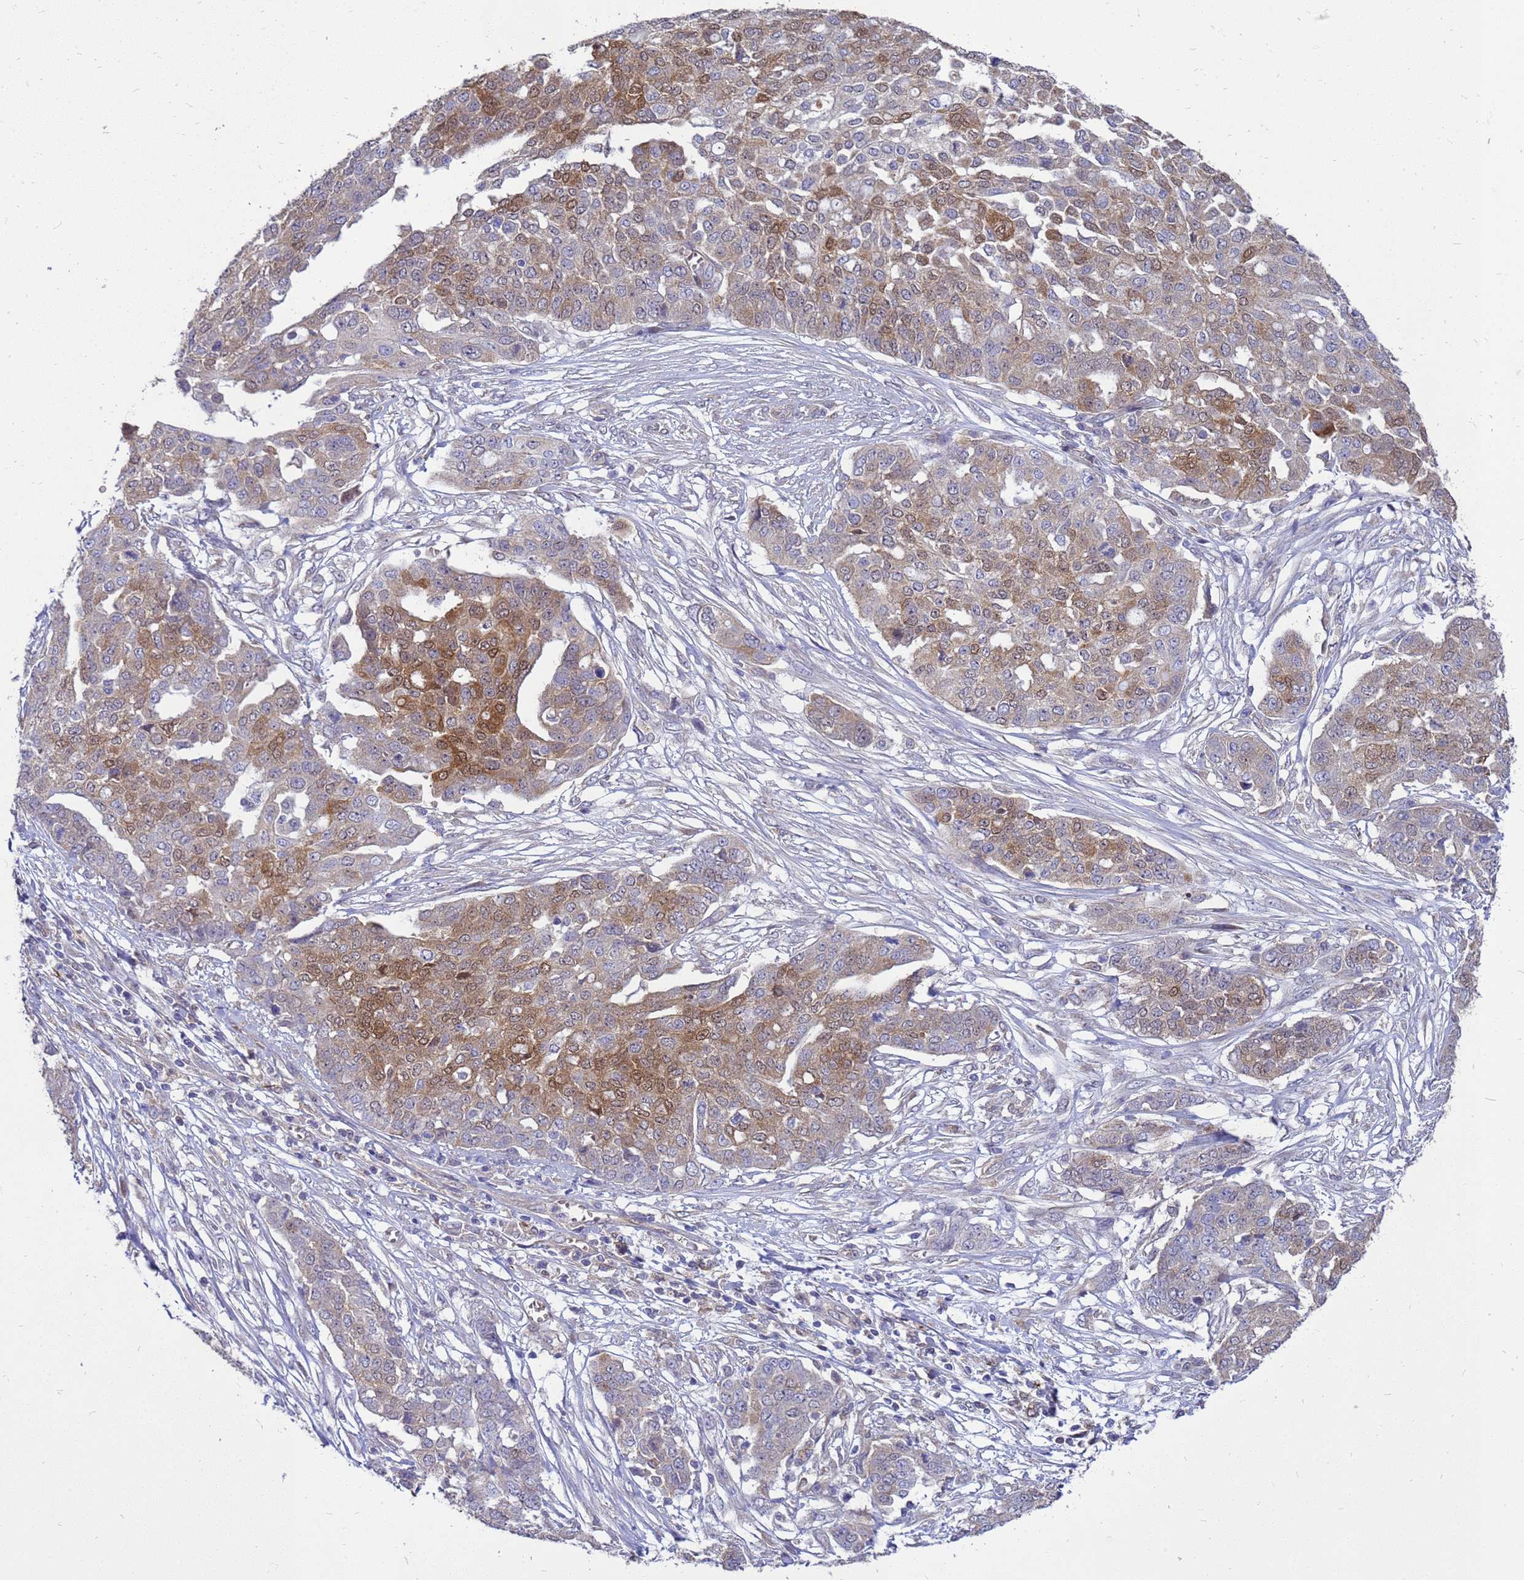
{"staining": {"intensity": "moderate", "quantity": "25%-75%", "location": "cytoplasmic/membranous,nuclear"}, "tissue": "ovarian cancer", "cell_type": "Tumor cells", "image_type": "cancer", "snomed": [{"axis": "morphology", "description": "Cystadenocarcinoma, serous, NOS"}, {"axis": "topography", "description": "Soft tissue"}, {"axis": "topography", "description": "Ovary"}], "caption": "Ovarian serous cystadenocarcinoma stained for a protein (brown) shows moderate cytoplasmic/membranous and nuclear positive positivity in about 25%-75% of tumor cells.", "gene": "EIF4EBP3", "patient": {"sex": "female", "age": 57}}